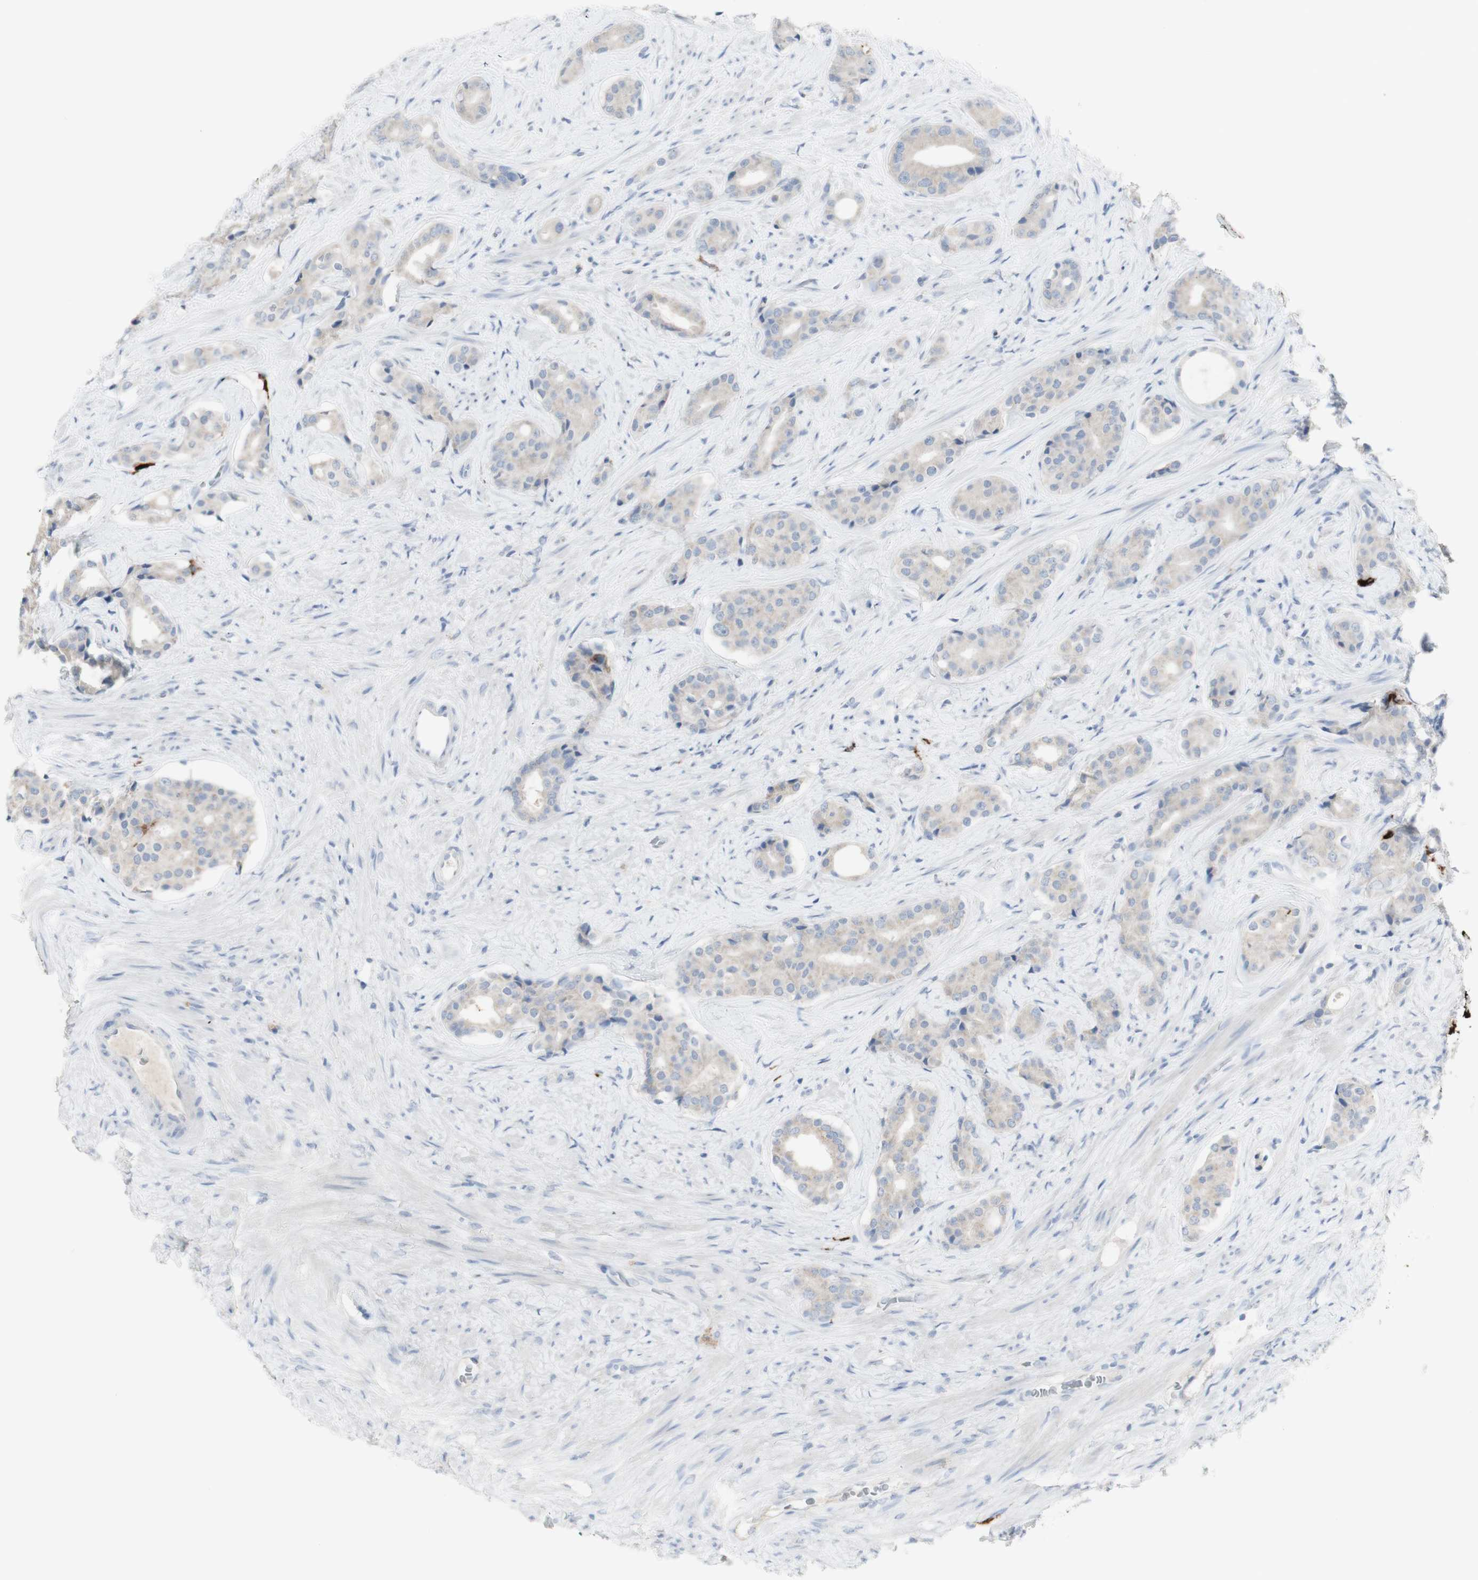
{"staining": {"intensity": "negative", "quantity": "none", "location": "none"}, "tissue": "prostate cancer", "cell_type": "Tumor cells", "image_type": "cancer", "snomed": [{"axis": "morphology", "description": "Adenocarcinoma, High grade"}, {"axis": "topography", "description": "Prostate"}], "caption": "High magnification brightfield microscopy of prostate high-grade adenocarcinoma stained with DAB (brown) and counterstained with hematoxylin (blue): tumor cells show no significant expression.", "gene": "CD207", "patient": {"sex": "male", "age": 71}}